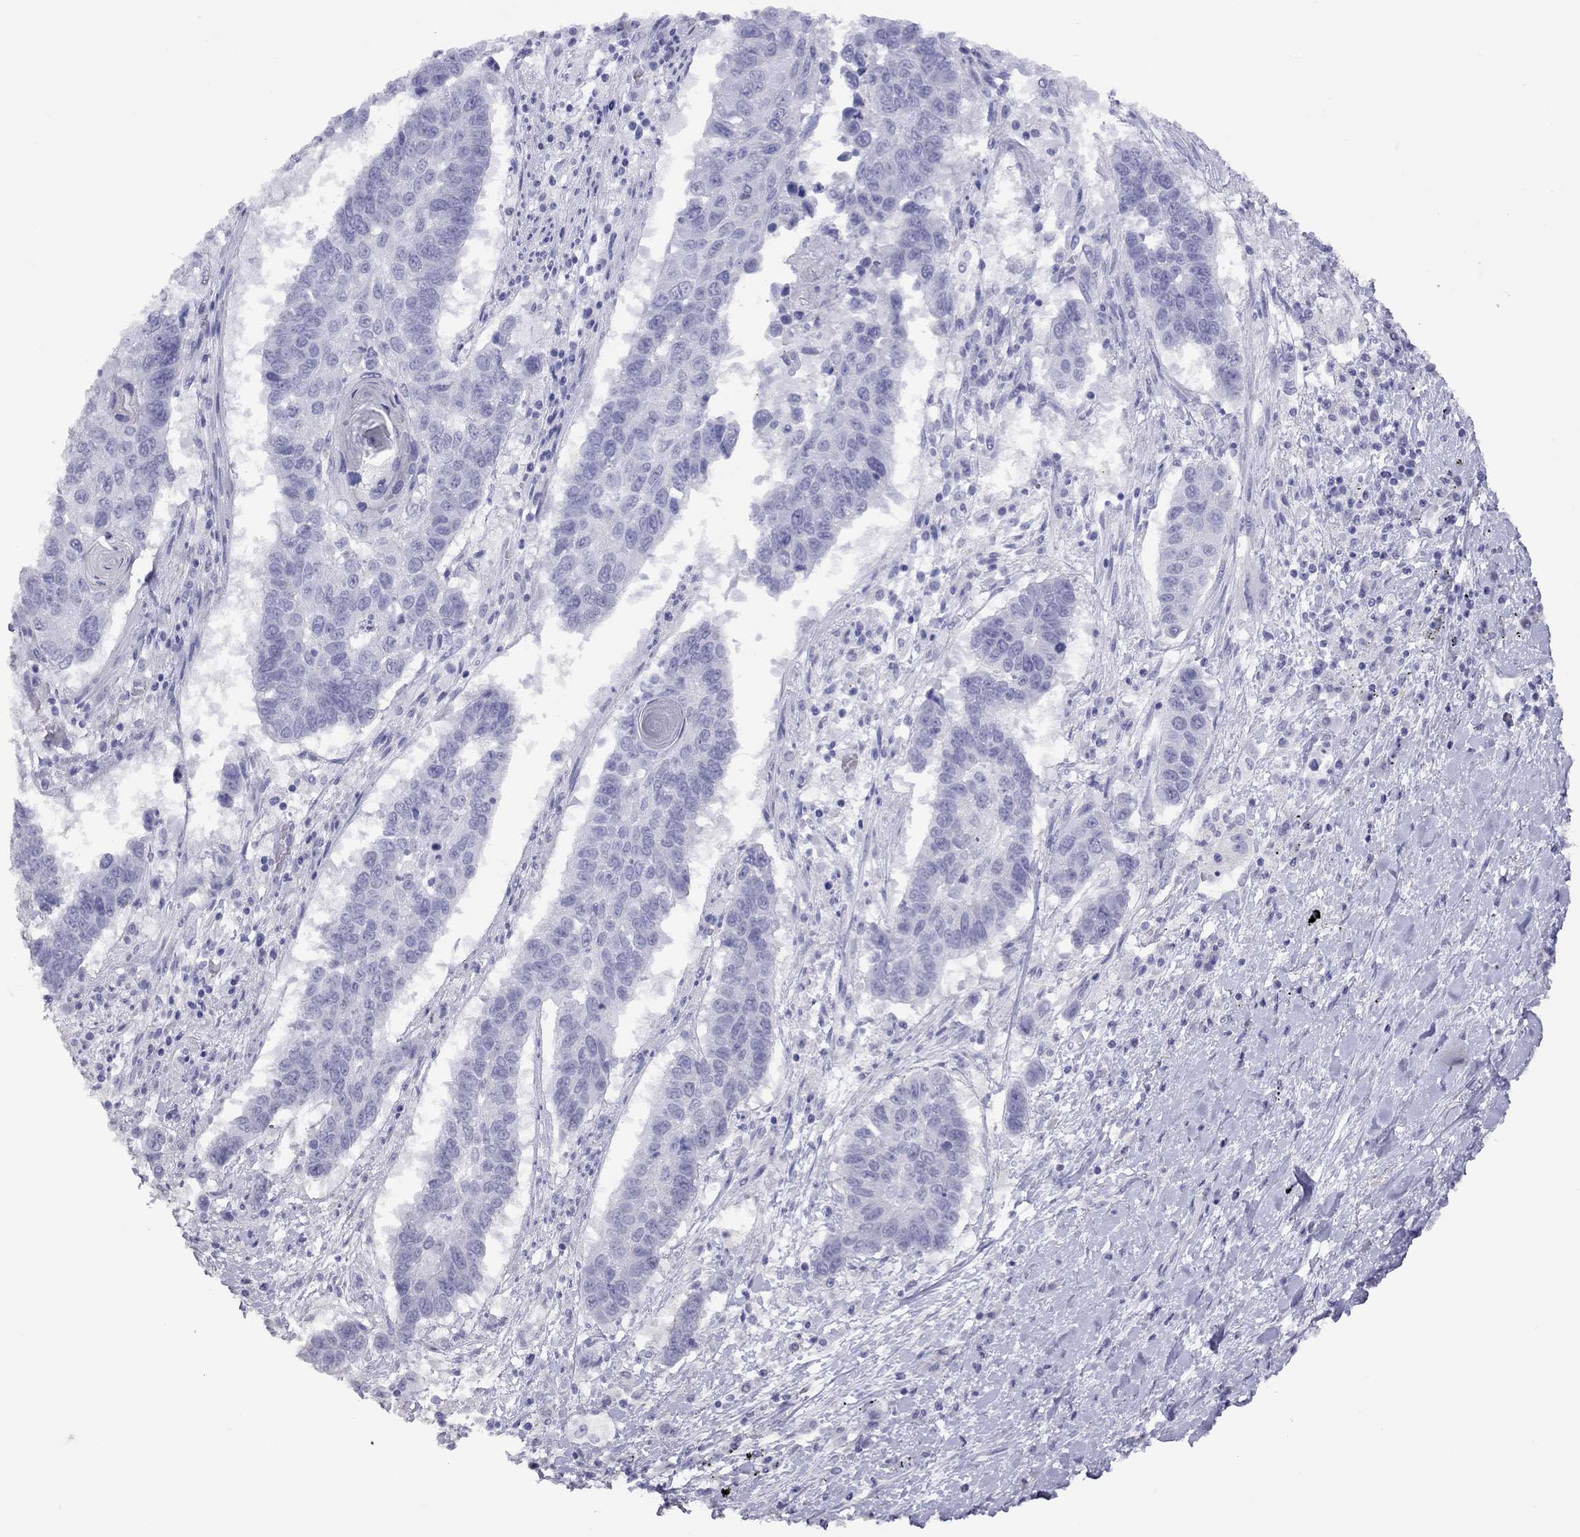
{"staining": {"intensity": "negative", "quantity": "none", "location": "none"}, "tissue": "lung cancer", "cell_type": "Tumor cells", "image_type": "cancer", "snomed": [{"axis": "morphology", "description": "Squamous cell carcinoma, NOS"}, {"axis": "topography", "description": "Lung"}], "caption": "Immunohistochemistry (IHC) micrograph of lung cancer (squamous cell carcinoma) stained for a protein (brown), which shows no positivity in tumor cells. Nuclei are stained in blue.", "gene": "MUC16", "patient": {"sex": "male", "age": 73}}